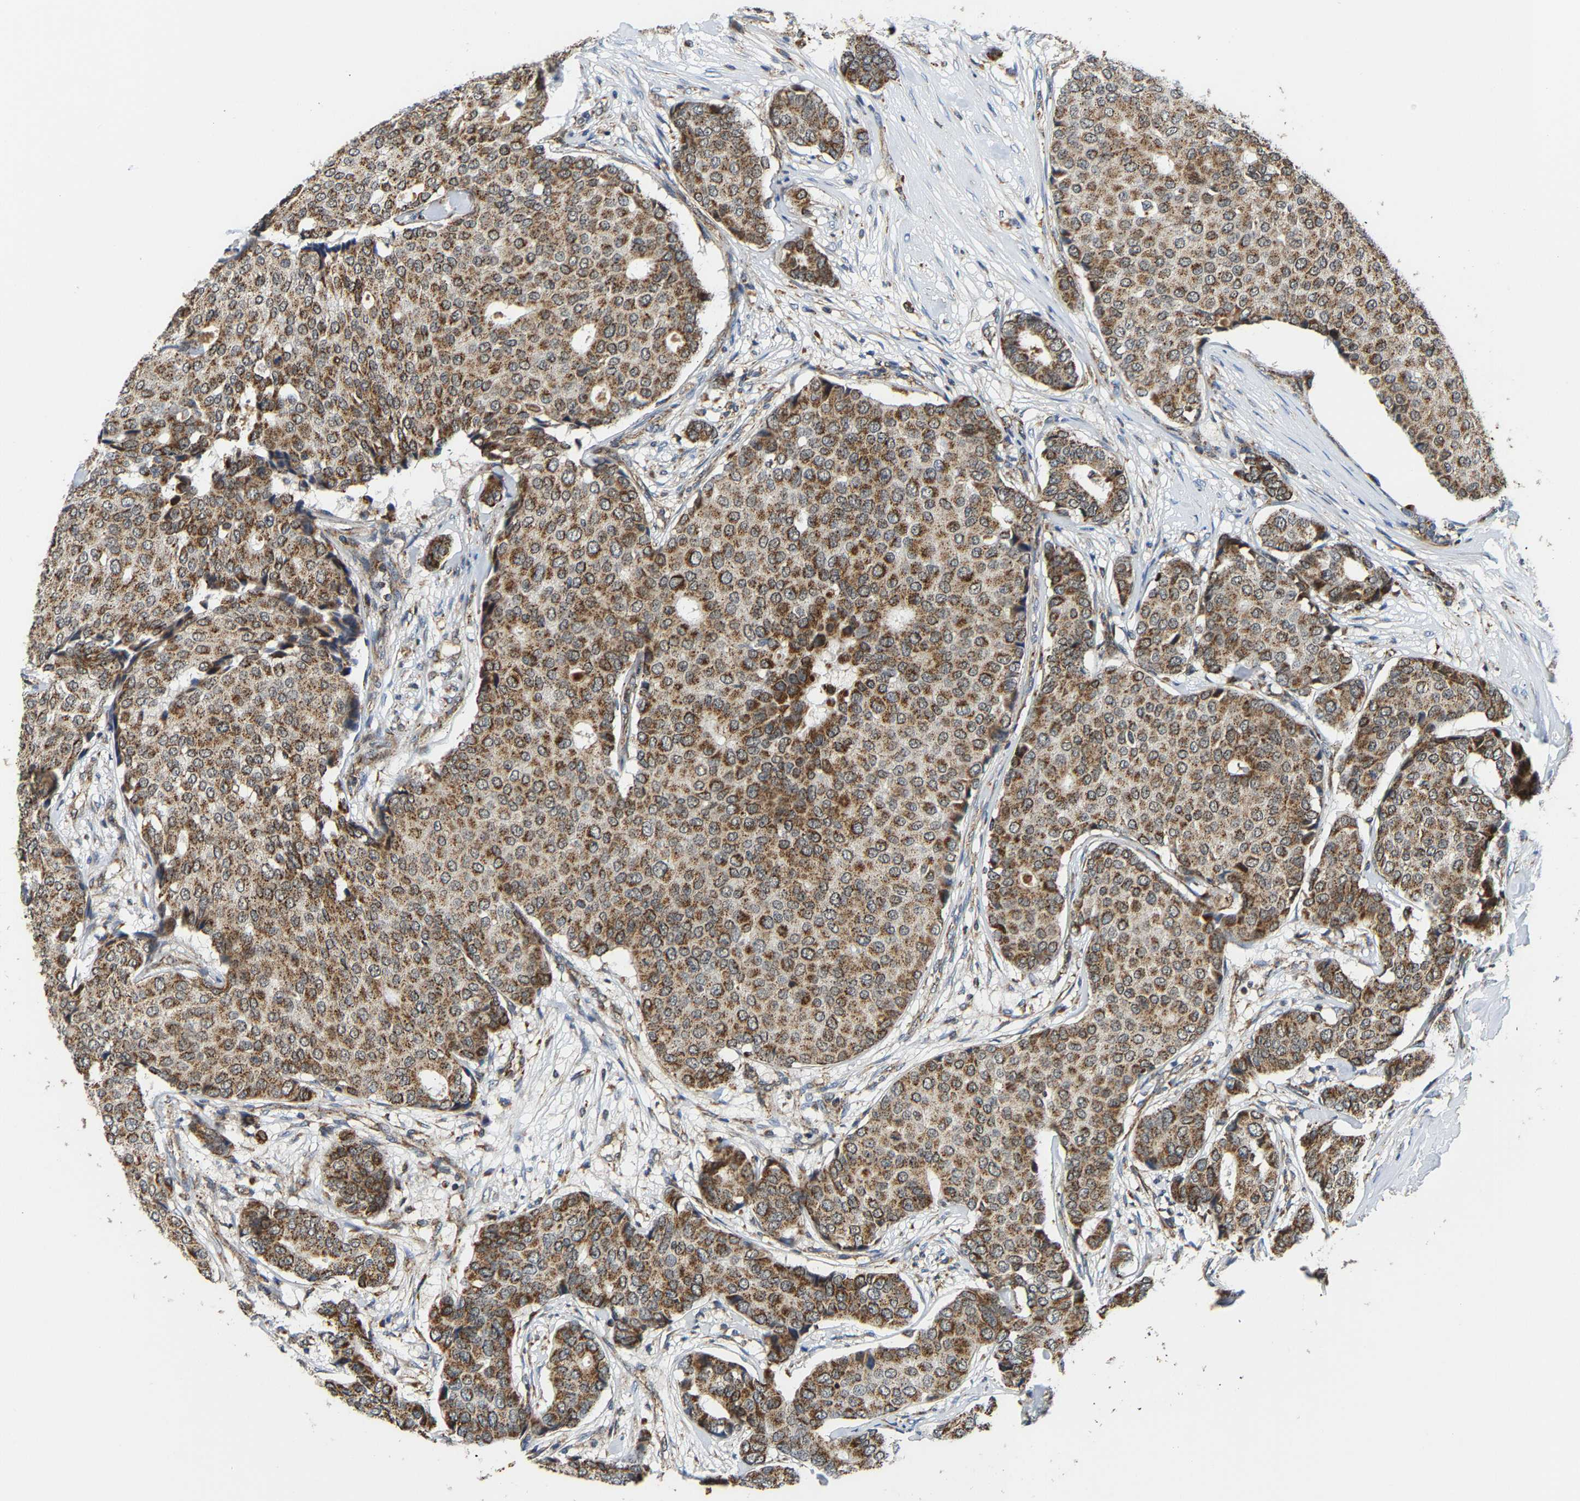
{"staining": {"intensity": "moderate", "quantity": ">75%", "location": "cytoplasmic/membranous"}, "tissue": "breast cancer", "cell_type": "Tumor cells", "image_type": "cancer", "snomed": [{"axis": "morphology", "description": "Duct carcinoma"}, {"axis": "topography", "description": "Breast"}], "caption": "Moderate cytoplasmic/membranous positivity for a protein is identified in about >75% of tumor cells of breast intraductal carcinoma using immunohistochemistry.", "gene": "GIMAP7", "patient": {"sex": "female", "age": 75}}